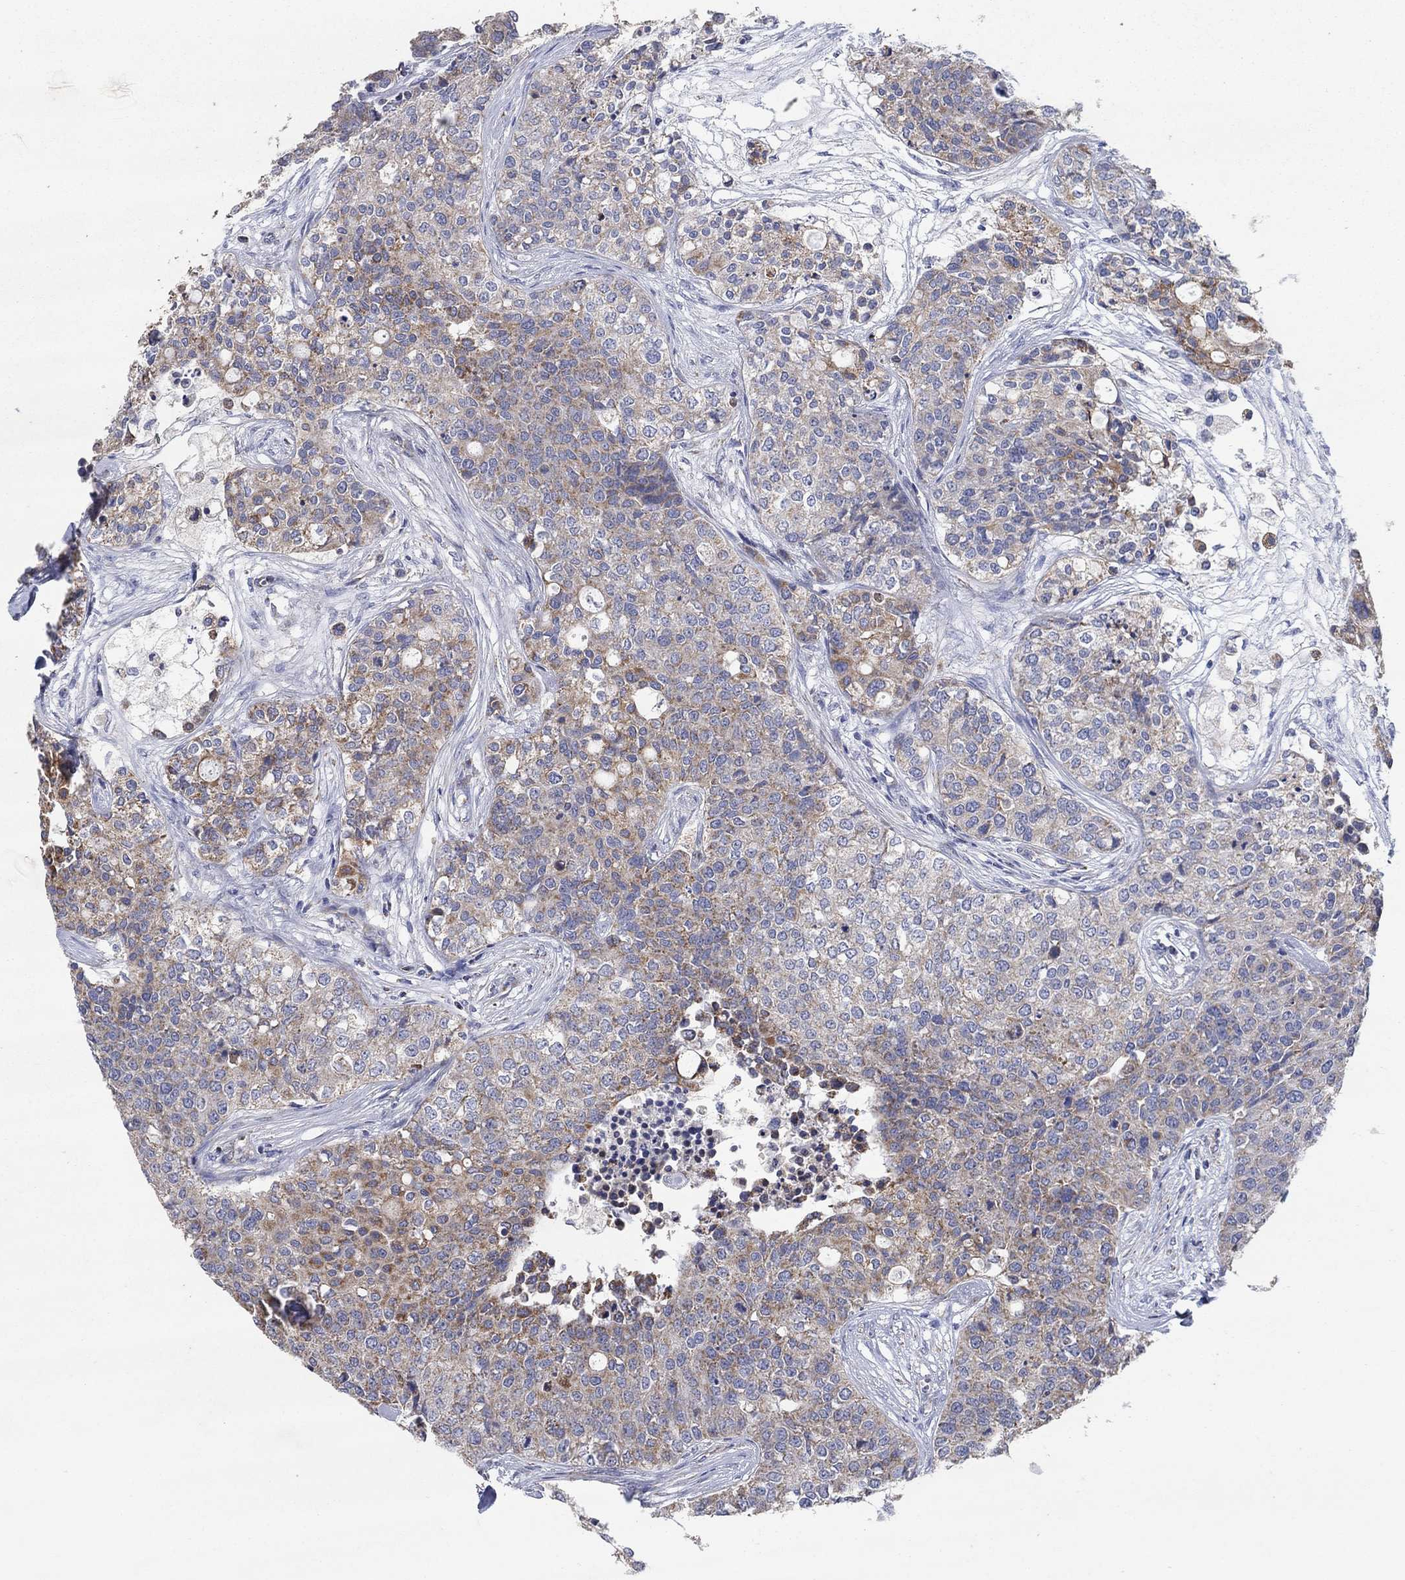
{"staining": {"intensity": "moderate", "quantity": "25%-75%", "location": "cytoplasmic/membranous"}, "tissue": "carcinoid", "cell_type": "Tumor cells", "image_type": "cancer", "snomed": [{"axis": "morphology", "description": "Carcinoid, malignant, NOS"}, {"axis": "topography", "description": "Colon"}], "caption": "Immunohistochemistry (IHC) image of neoplastic tissue: carcinoid (malignant) stained using immunohistochemistry (IHC) demonstrates medium levels of moderate protein expression localized specifically in the cytoplasmic/membranous of tumor cells, appearing as a cytoplasmic/membranous brown color.", "gene": "C9orf85", "patient": {"sex": "male", "age": 81}}